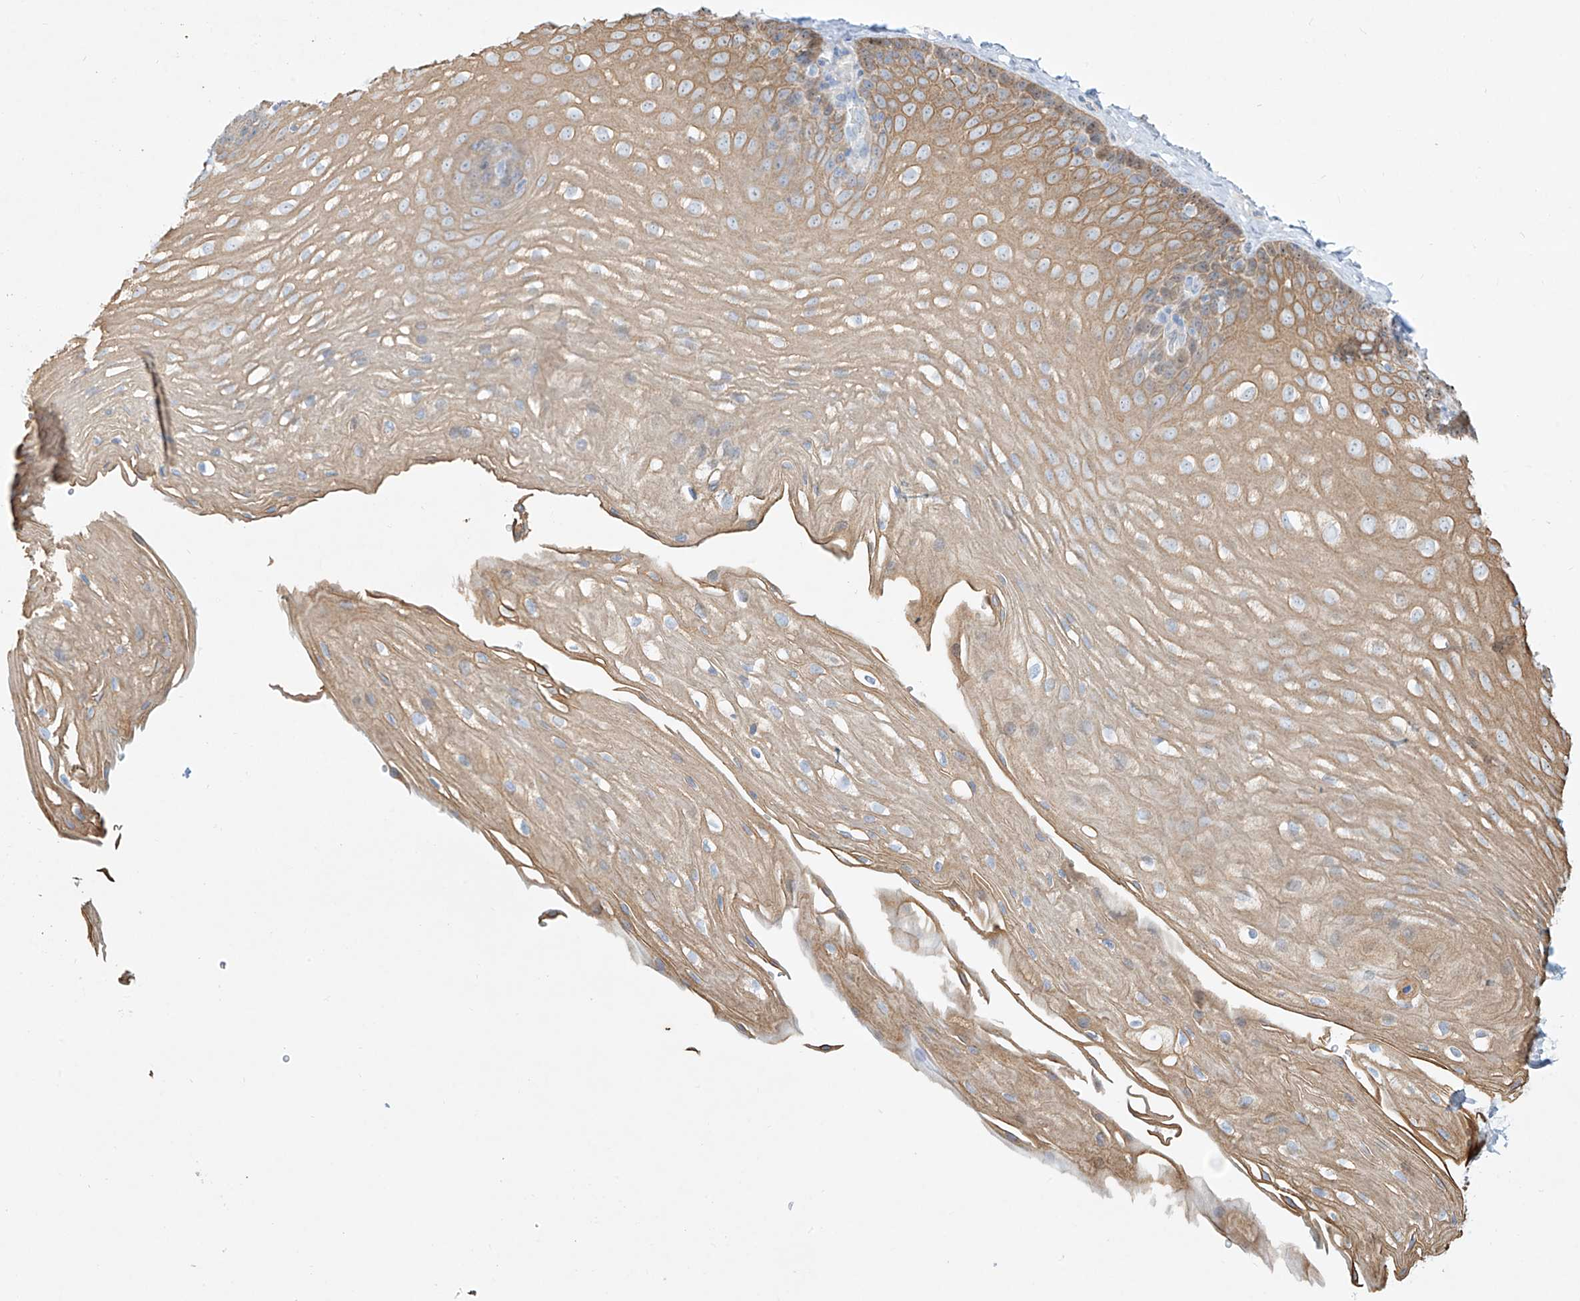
{"staining": {"intensity": "weak", "quantity": ">75%", "location": "cytoplasmic/membranous"}, "tissue": "esophagus", "cell_type": "Squamous epithelial cells", "image_type": "normal", "snomed": [{"axis": "morphology", "description": "Normal tissue, NOS"}, {"axis": "topography", "description": "Esophagus"}], "caption": "A low amount of weak cytoplasmic/membranous expression is seen in about >75% of squamous epithelial cells in normal esophagus. Nuclei are stained in blue.", "gene": "SNU13", "patient": {"sex": "female", "age": 66}}